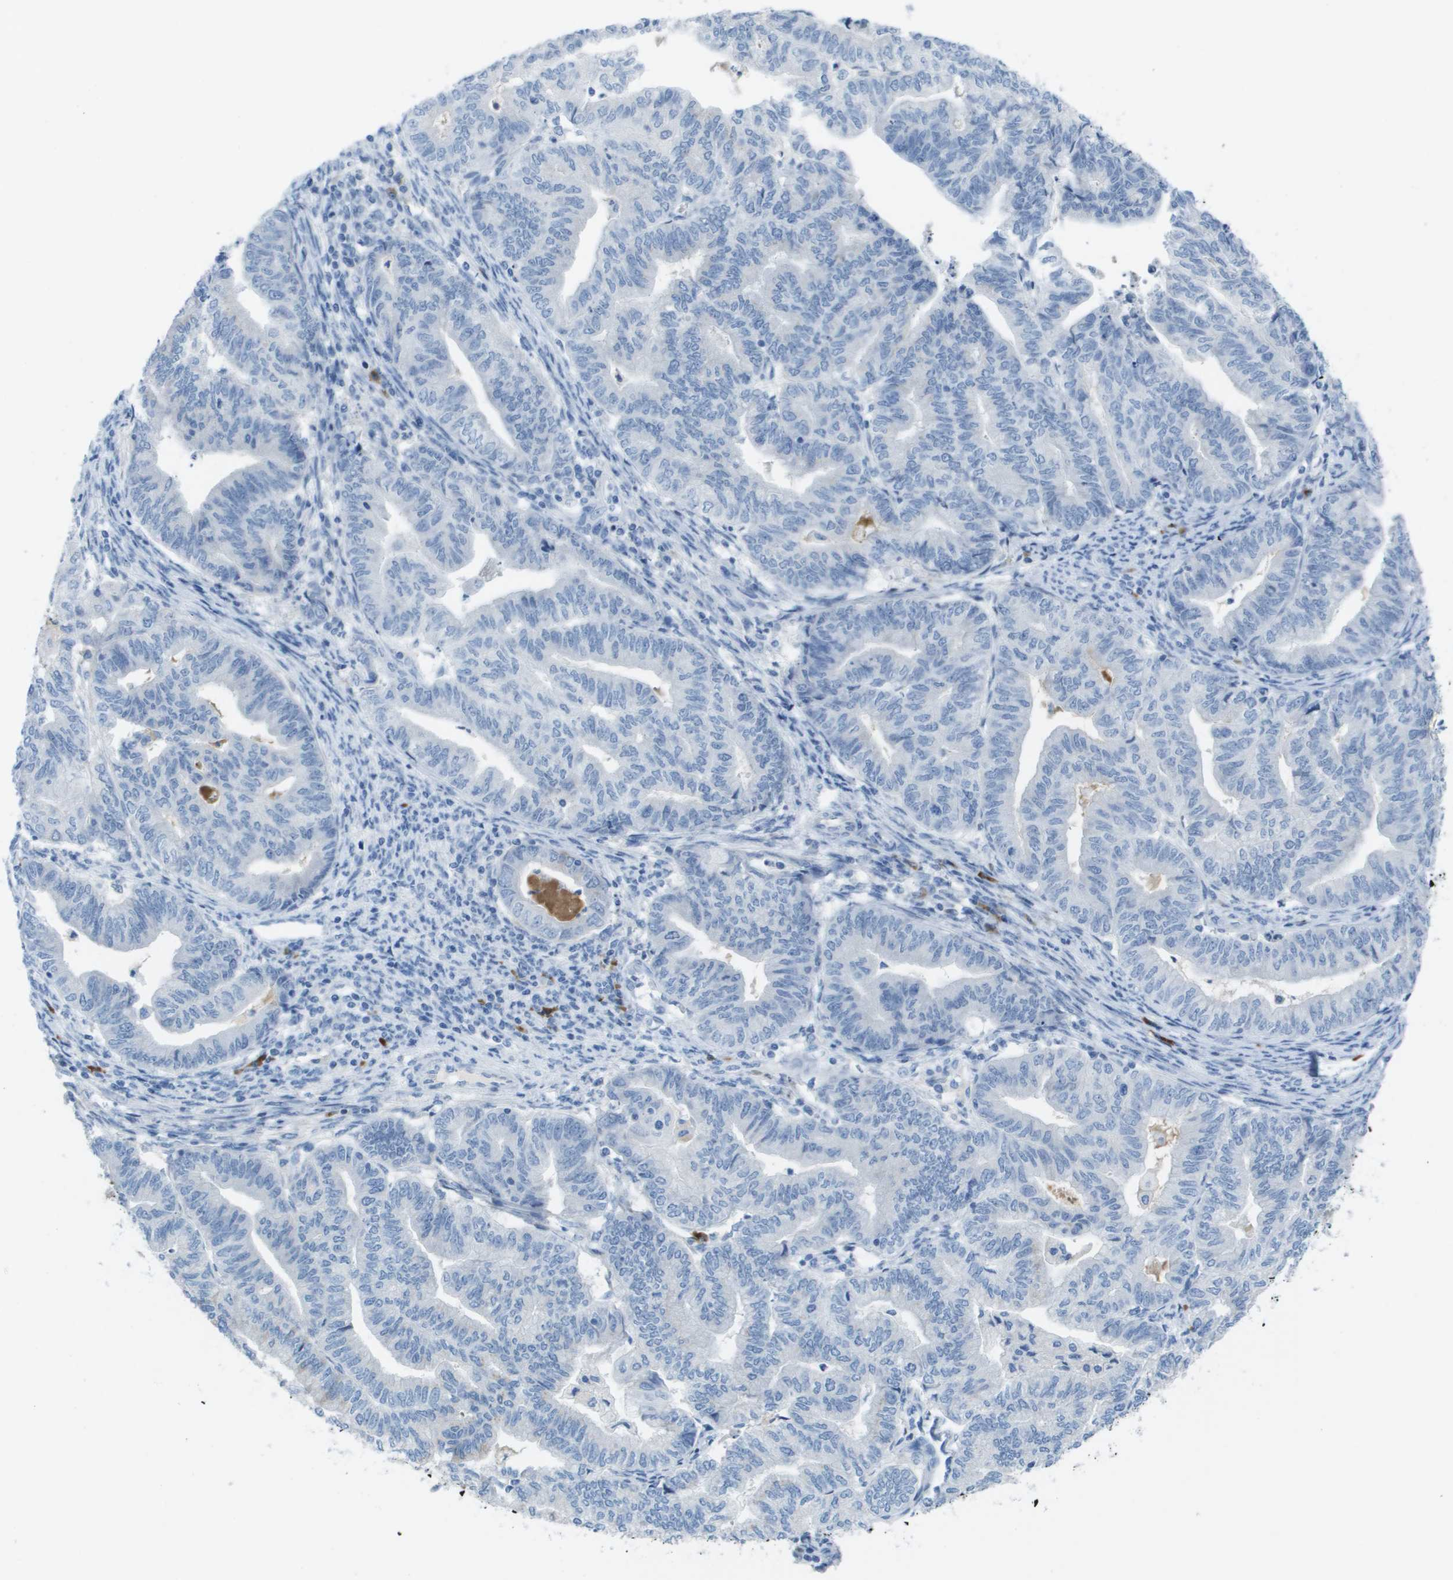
{"staining": {"intensity": "negative", "quantity": "none", "location": "none"}, "tissue": "endometrial cancer", "cell_type": "Tumor cells", "image_type": "cancer", "snomed": [{"axis": "morphology", "description": "Adenocarcinoma, NOS"}, {"axis": "topography", "description": "Endometrium"}], "caption": "An IHC histopathology image of endometrial cancer is shown. There is no staining in tumor cells of endometrial cancer.", "gene": "GPR18", "patient": {"sex": "female", "age": 79}}